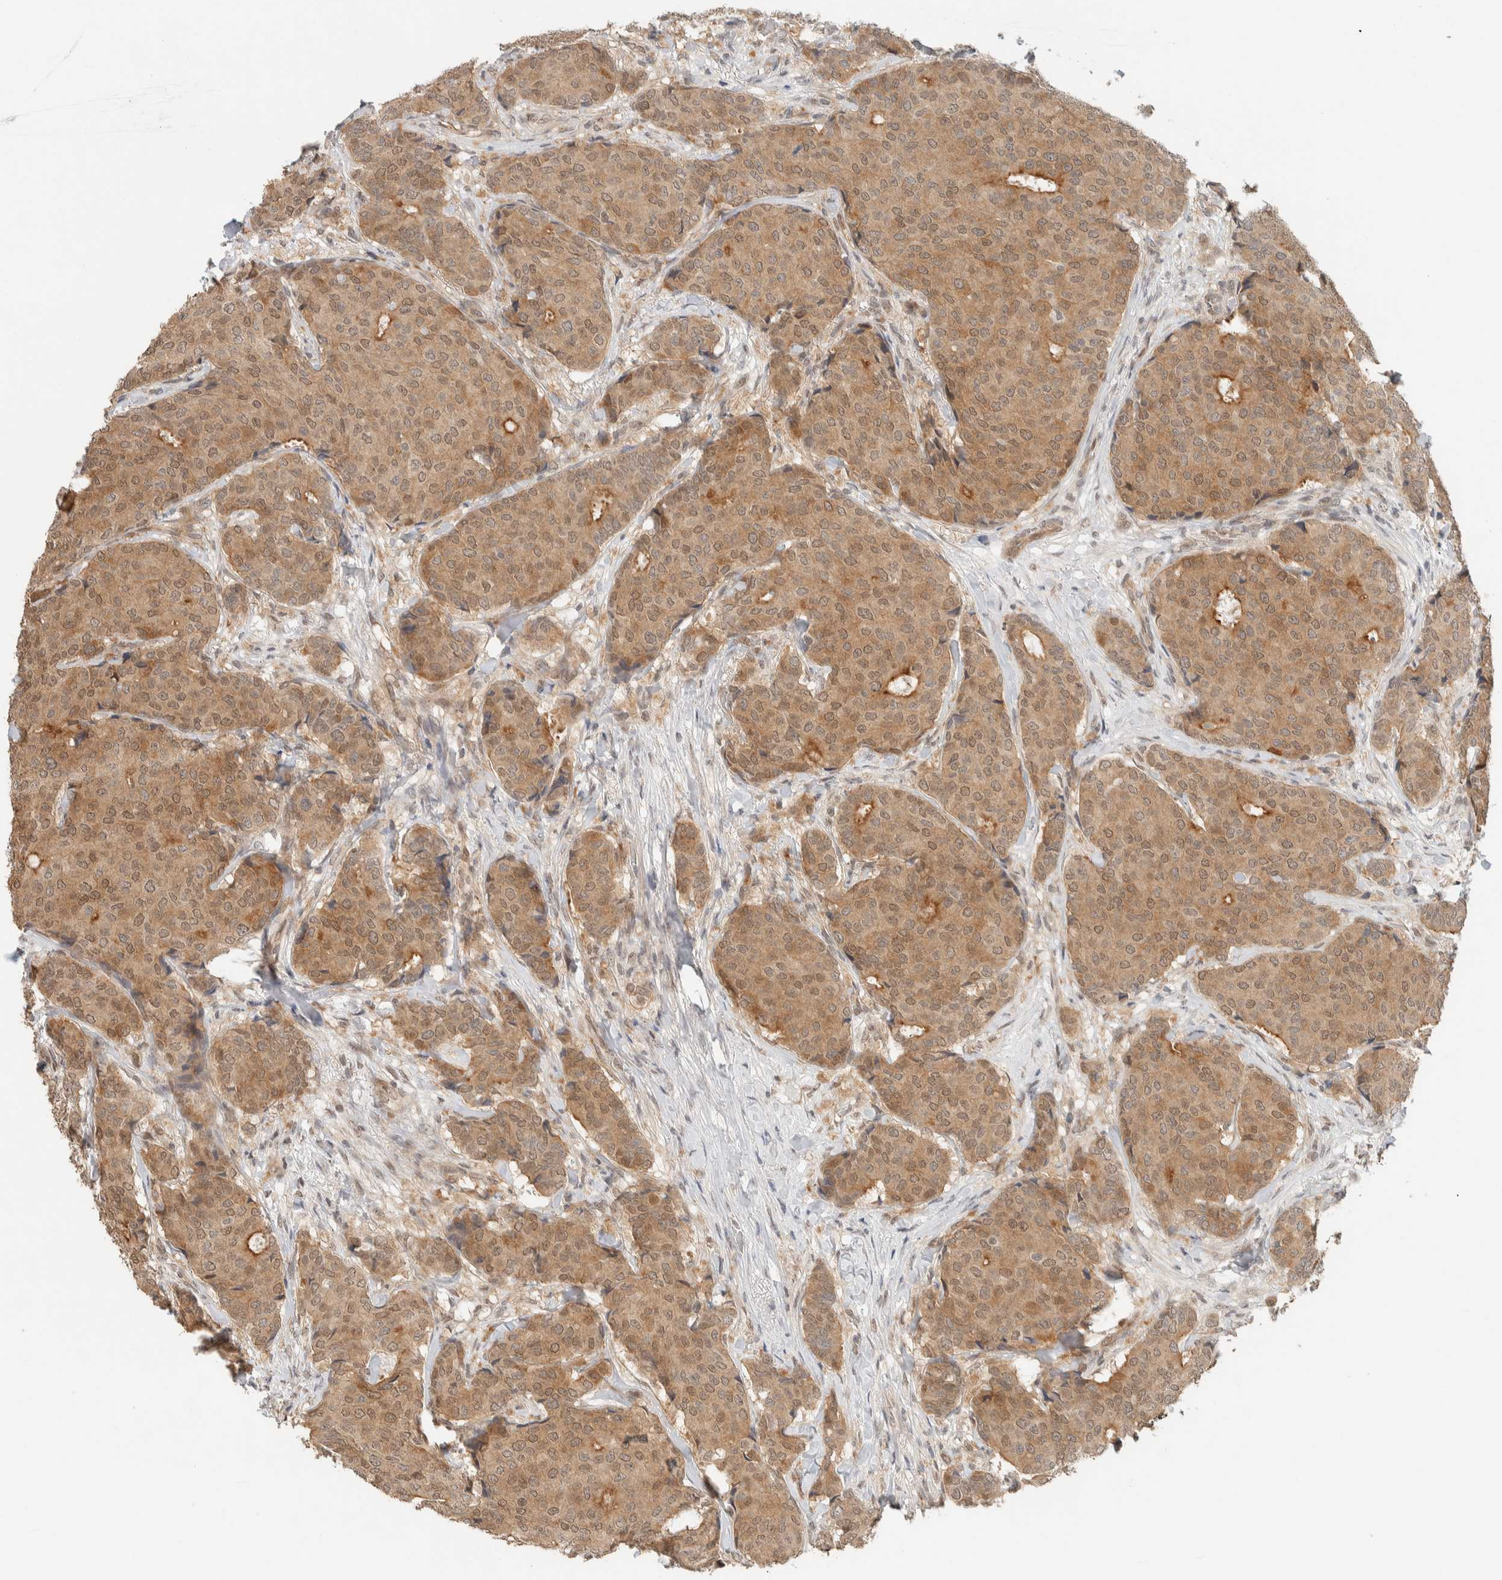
{"staining": {"intensity": "moderate", "quantity": ">75%", "location": "cytoplasmic/membranous"}, "tissue": "breast cancer", "cell_type": "Tumor cells", "image_type": "cancer", "snomed": [{"axis": "morphology", "description": "Duct carcinoma"}, {"axis": "topography", "description": "Breast"}], "caption": "Tumor cells exhibit moderate cytoplasmic/membranous staining in approximately >75% of cells in breast cancer (infiltrating ductal carcinoma). The protein of interest is stained brown, and the nuclei are stained in blue (DAB (3,3'-diaminobenzidine) IHC with brightfield microscopy, high magnification).", "gene": "ZBTB2", "patient": {"sex": "female", "age": 75}}